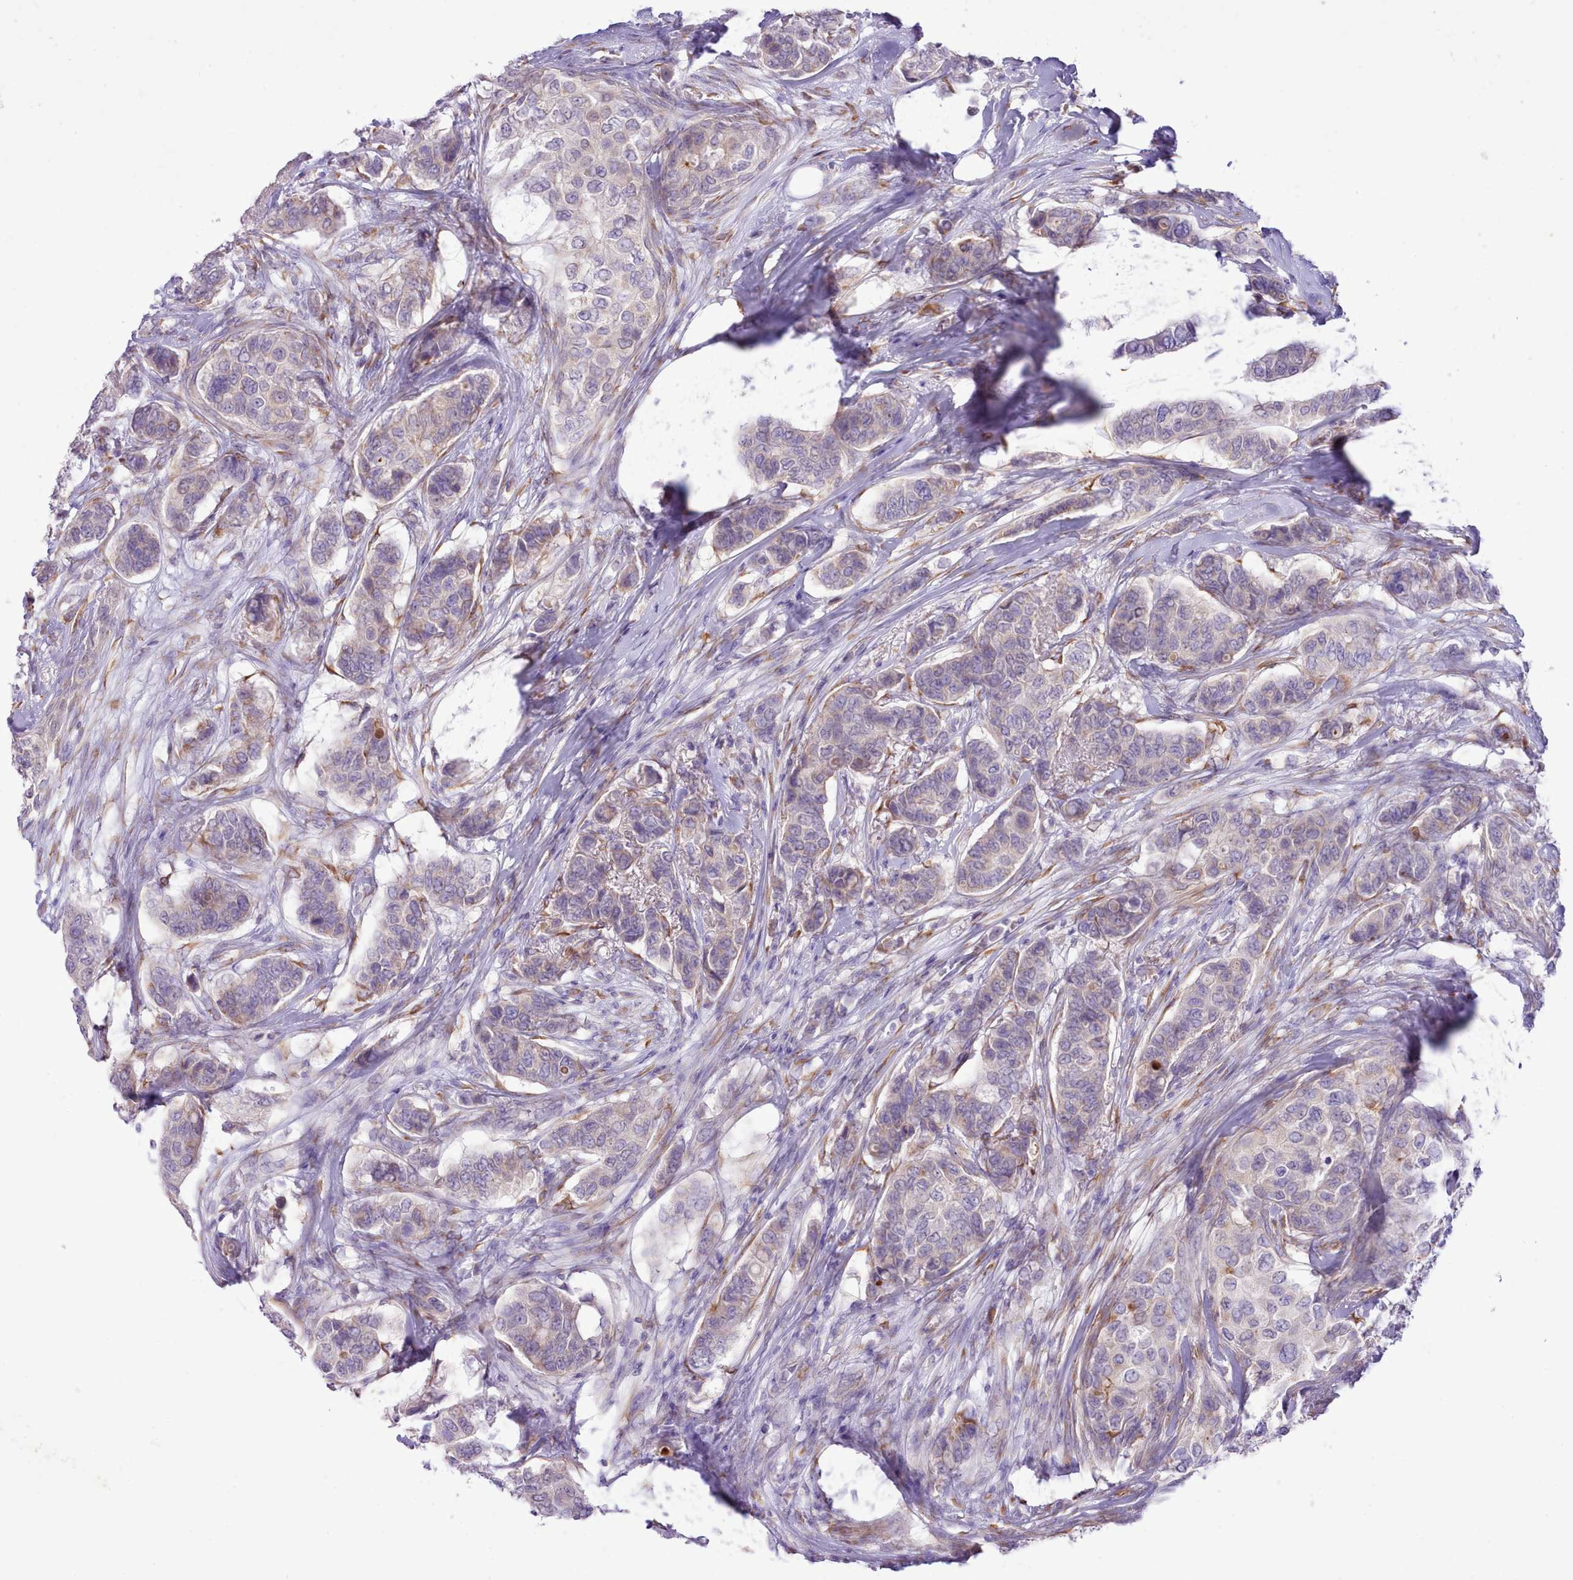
{"staining": {"intensity": "weak", "quantity": "<25%", "location": "cytoplasmic/membranous"}, "tissue": "breast cancer", "cell_type": "Tumor cells", "image_type": "cancer", "snomed": [{"axis": "morphology", "description": "Lobular carcinoma"}, {"axis": "topography", "description": "Breast"}], "caption": "The image shows no significant positivity in tumor cells of lobular carcinoma (breast). (Stains: DAB immunohistochemistry with hematoxylin counter stain, Microscopy: brightfield microscopy at high magnification).", "gene": "CCL1", "patient": {"sex": "female", "age": 51}}